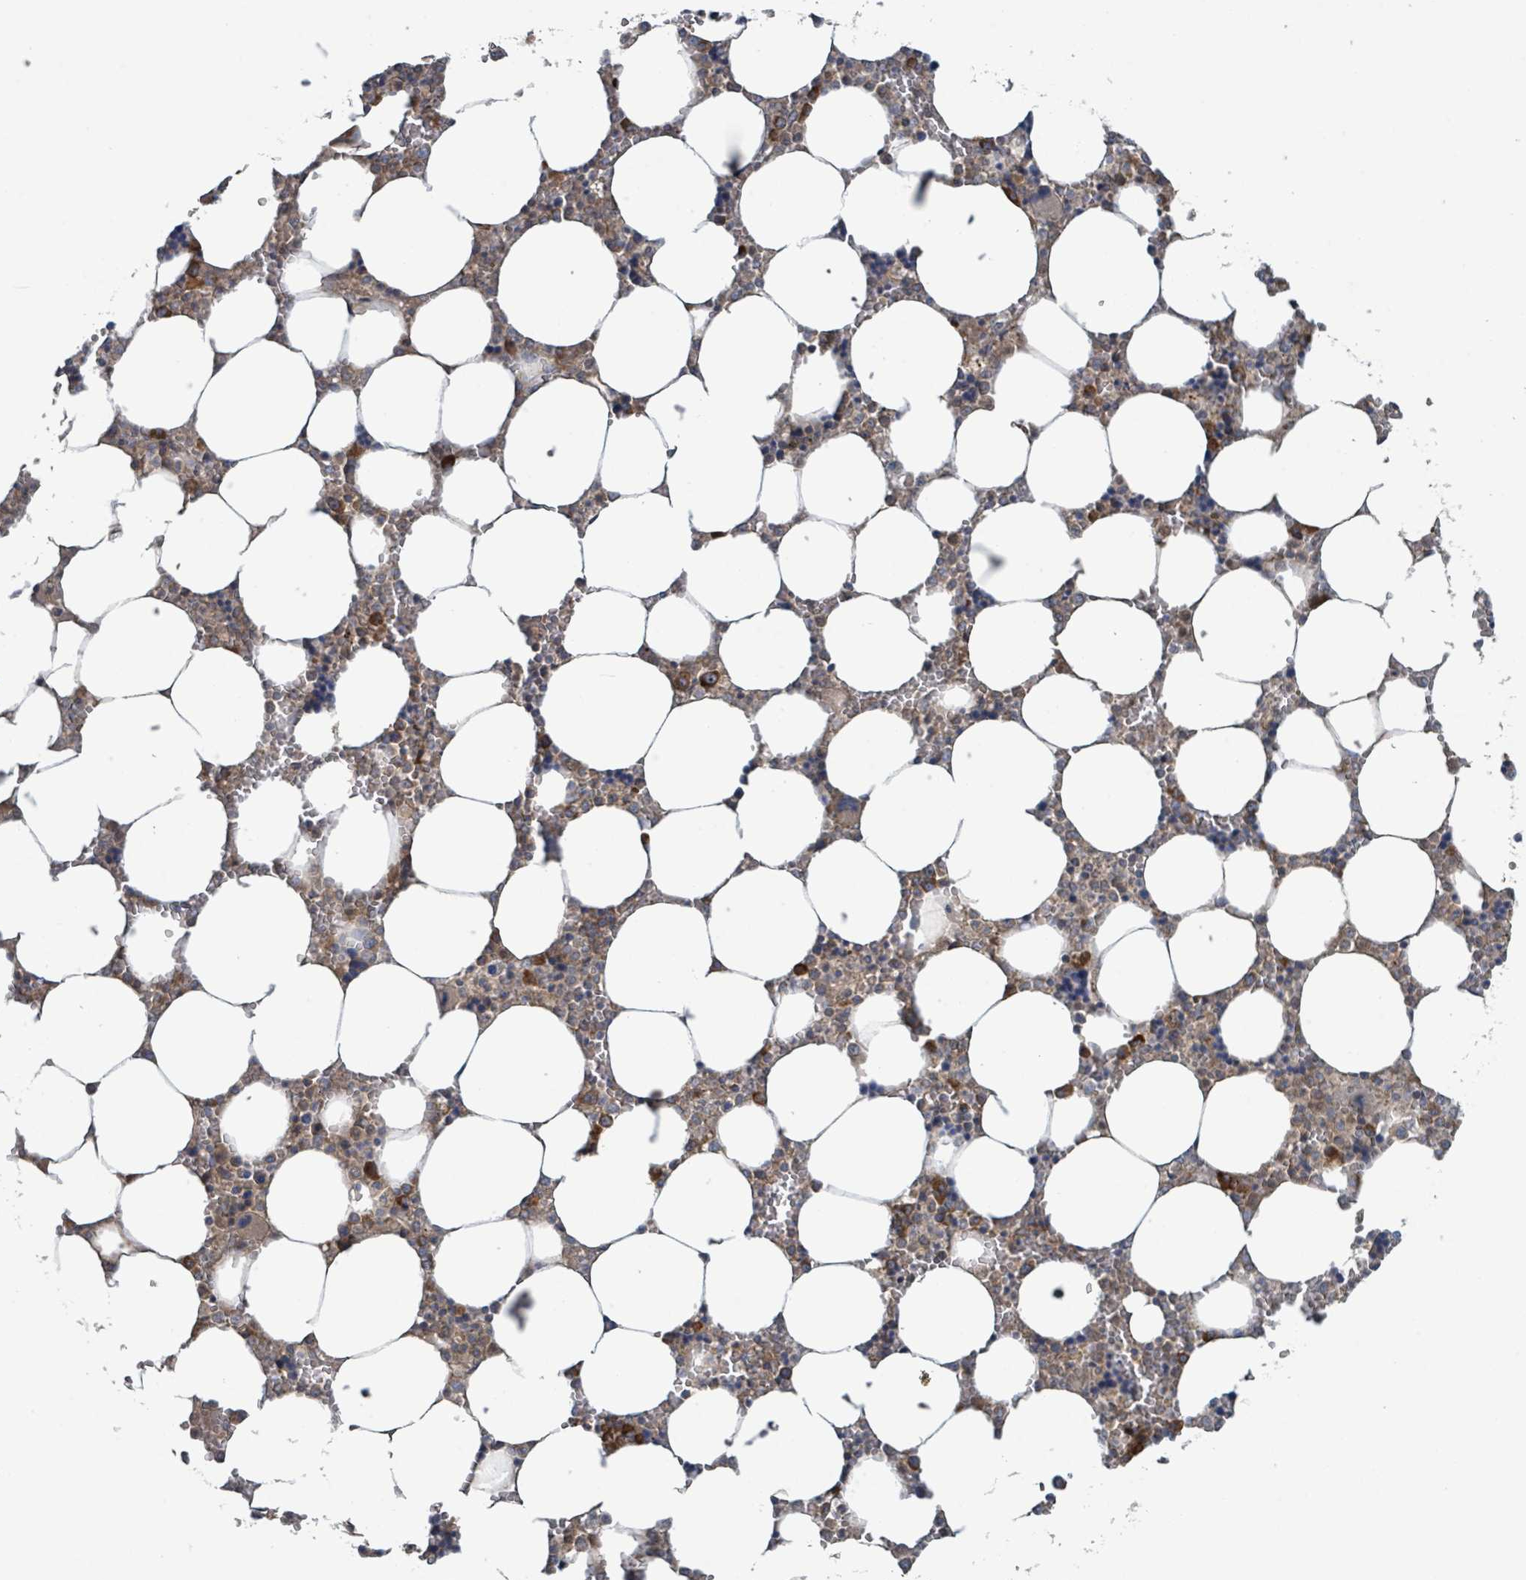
{"staining": {"intensity": "moderate", "quantity": "25%-75%", "location": "cytoplasmic/membranous"}, "tissue": "bone marrow", "cell_type": "Hematopoietic cells", "image_type": "normal", "snomed": [{"axis": "morphology", "description": "Normal tissue, NOS"}, {"axis": "topography", "description": "Bone marrow"}], "caption": "Protein analysis of unremarkable bone marrow demonstrates moderate cytoplasmic/membranous staining in approximately 25%-75% of hematopoietic cells.", "gene": "OR51E1", "patient": {"sex": "male", "age": 64}}